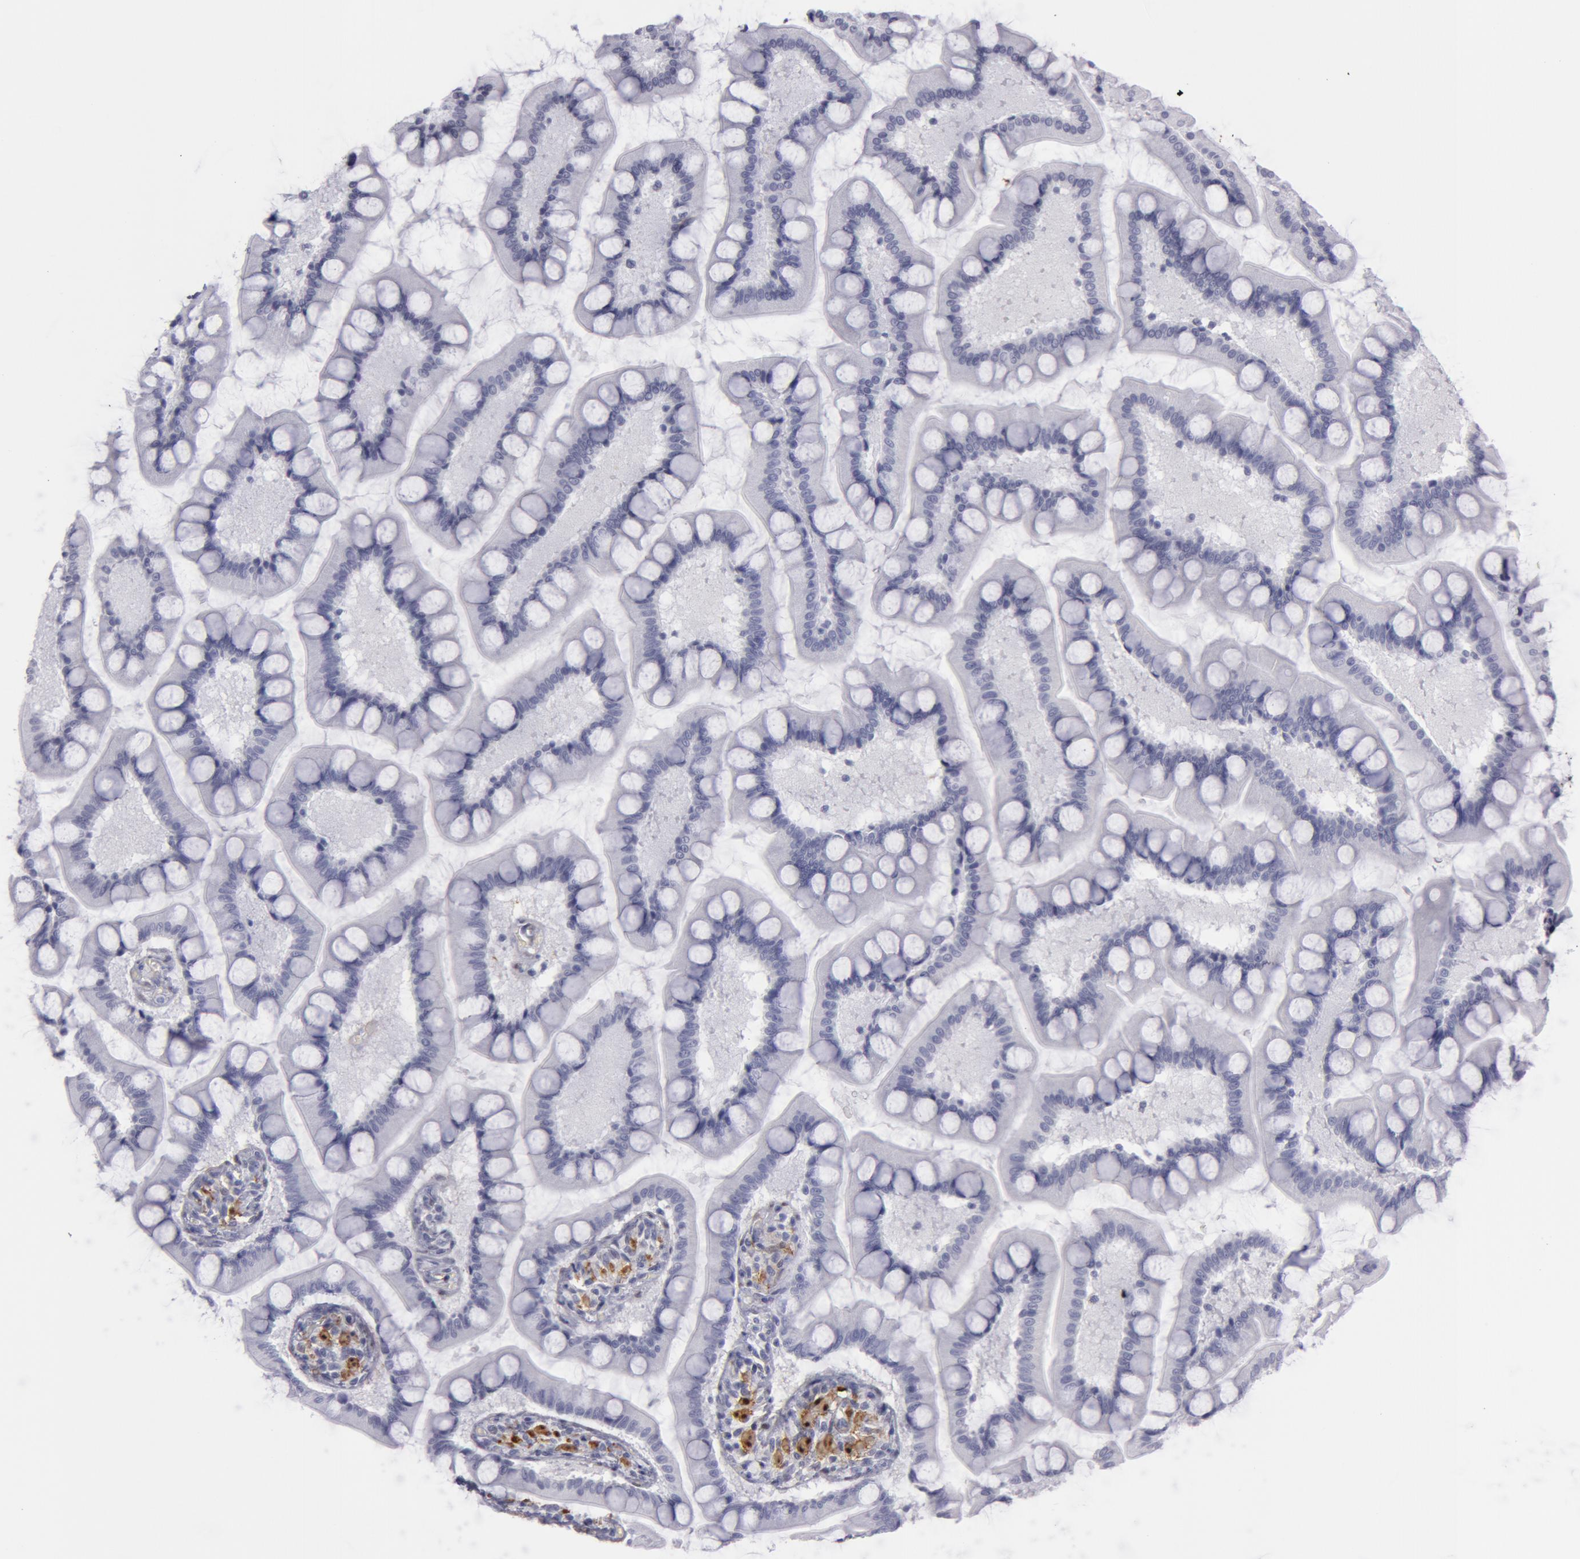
{"staining": {"intensity": "negative", "quantity": "none", "location": "none"}, "tissue": "small intestine", "cell_type": "Glandular cells", "image_type": "normal", "snomed": [{"axis": "morphology", "description": "Normal tissue, NOS"}, {"axis": "topography", "description": "Small intestine"}], "caption": "Protein analysis of unremarkable small intestine displays no significant expression in glandular cells.", "gene": "TAGLN", "patient": {"sex": "male", "age": 41}}